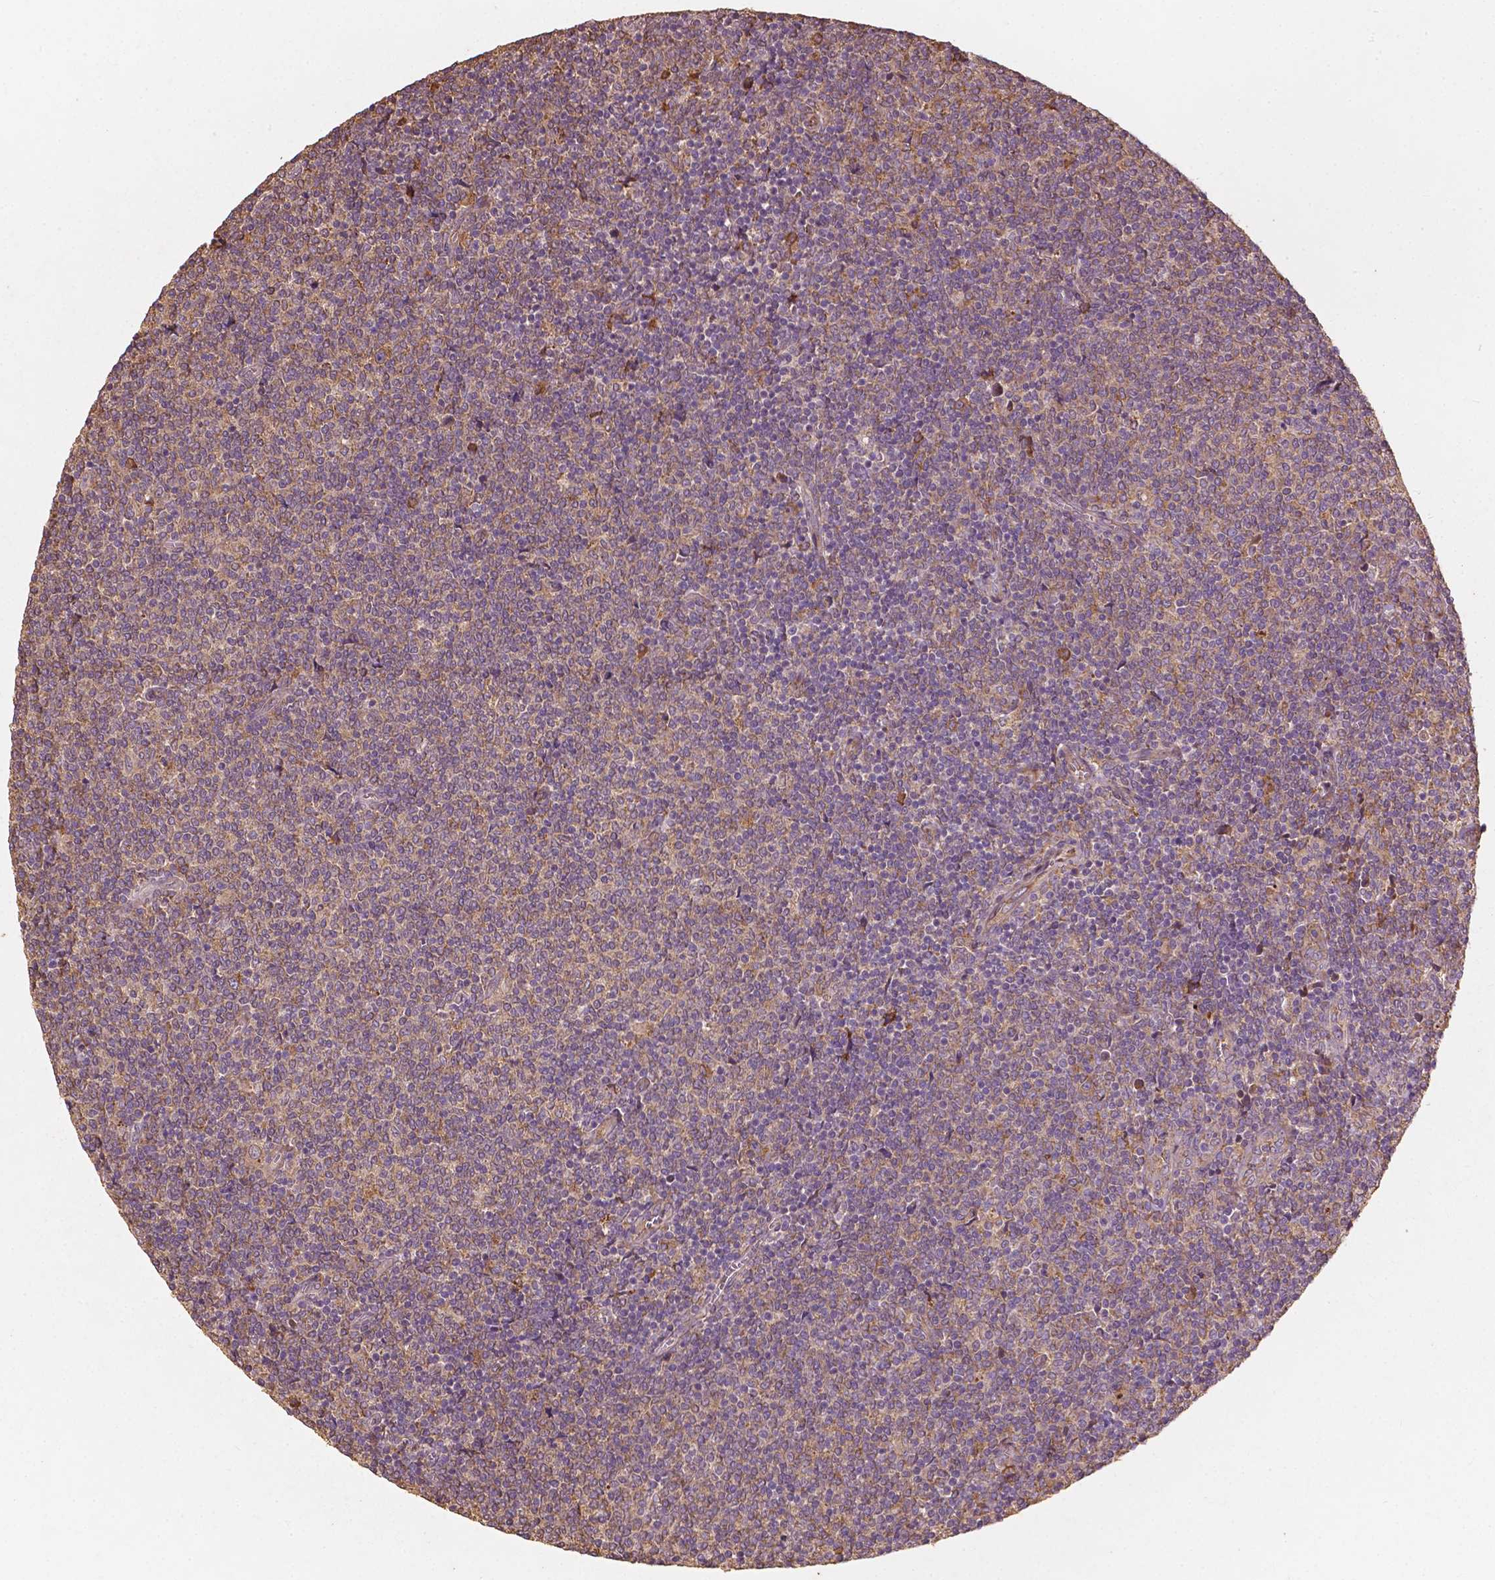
{"staining": {"intensity": "weak", "quantity": "<25%", "location": "cytoplasmic/membranous"}, "tissue": "lymphoma", "cell_type": "Tumor cells", "image_type": "cancer", "snomed": [{"axis": "morphology", "description": "Malignant lymphoma, non-Hodgkin's type, Low grade"}, {"axis": "topography", "description": "Lymph node"}], "caption": "Tumor cells show no significant protein positivity in lymphoma.", "gene": "G3BP1", "patient": {"sex": "male", "age": 52}}